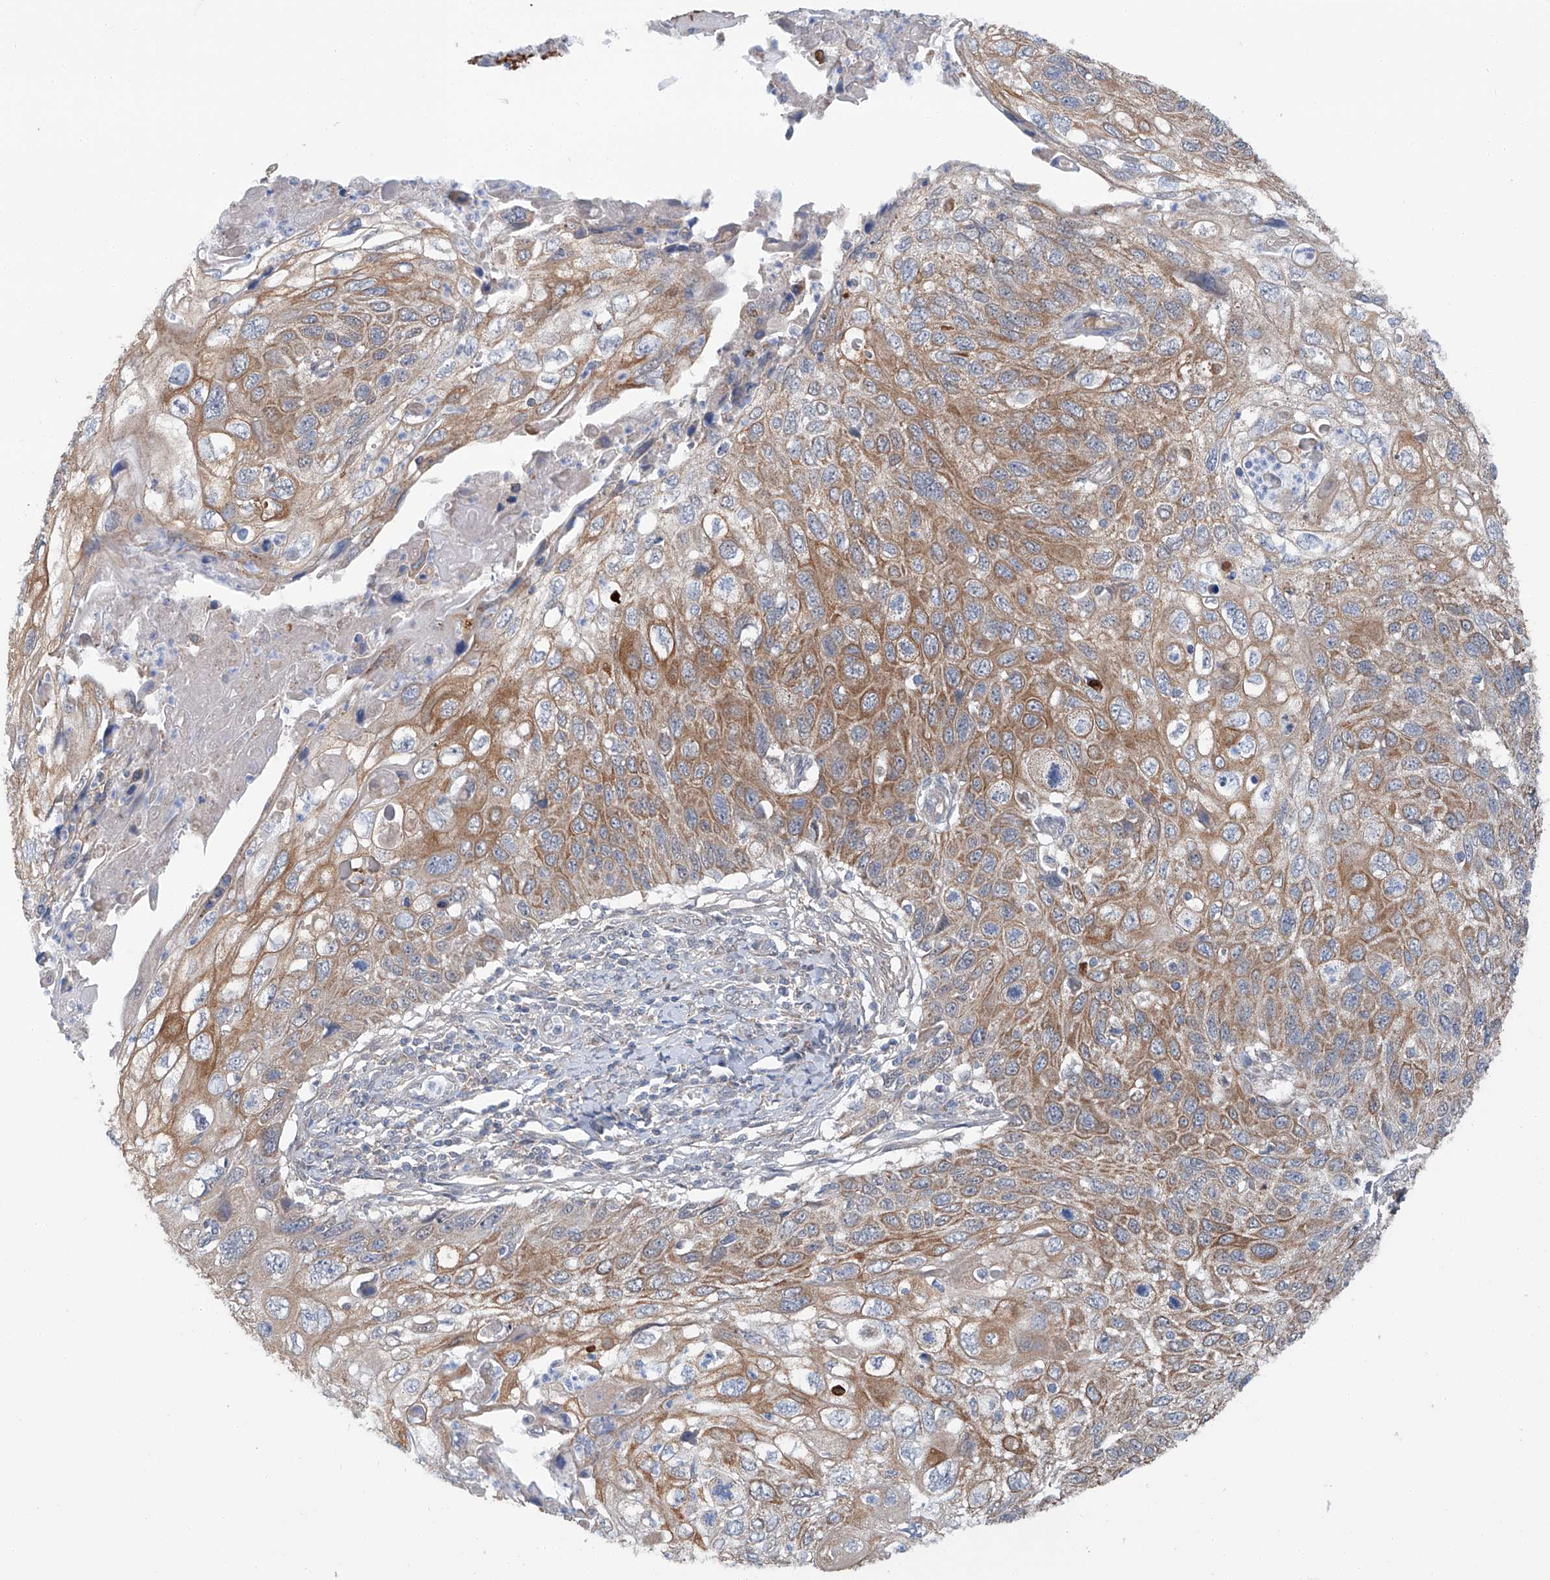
{"staining": {"intensity": "moderate", "quantity": ">75%", "location": "cytoplasmic/membranous"}, "tissue": "cervical cancer", "cell_type": "Tumor cells", "image_type": "cancer", "snomed": [{"axis": "morphology", "description": "Squamous cell carcinoma, NOS"}, {"axis": "topography", "description": "Cervix"}], "caption": "Cervical cancer stained with a protein marker shows moderate staining in tumor cells.", "gene": "SIX4", "patient": {"sex": "female", "age": 70}}